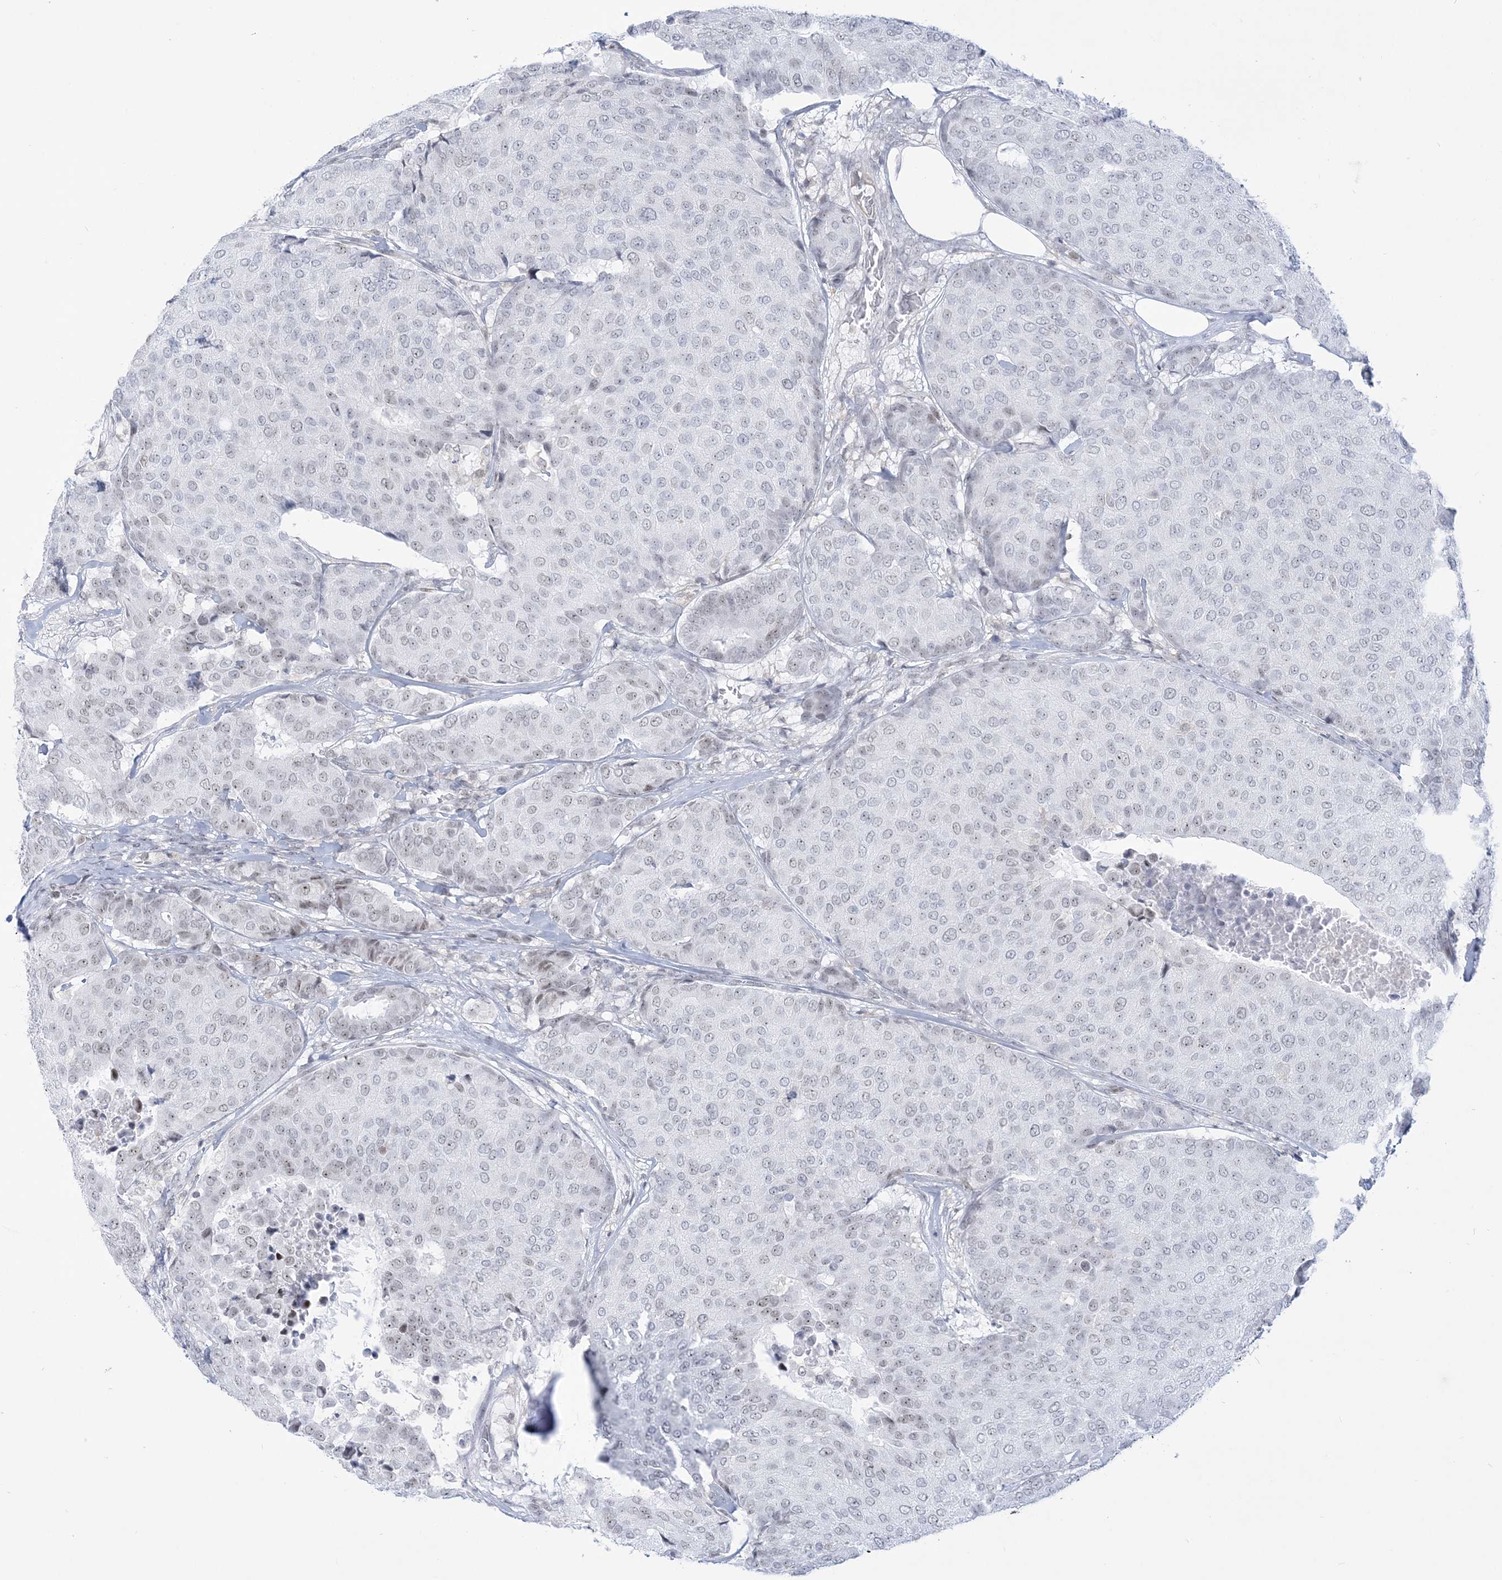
{"staining": {"intensity": "weak", "quantity": "<25%", "location": "nuclear"}, "tissue": "breast cancer", "cell_type": "Tumor cells", "image_type": "cancer", "snomed": [{"axis": "morphology", "description": "Duct carcinoma"}, {"axis": "topography", "description": "Breast"}], "caption": "DAB immunohistochemical staining of human breast cancer (invasive ductal carcinoma) reveals no significant positivity in tumor cells.", "gene": "DDX21", "patient": {"sex": "female", "age": 75}}